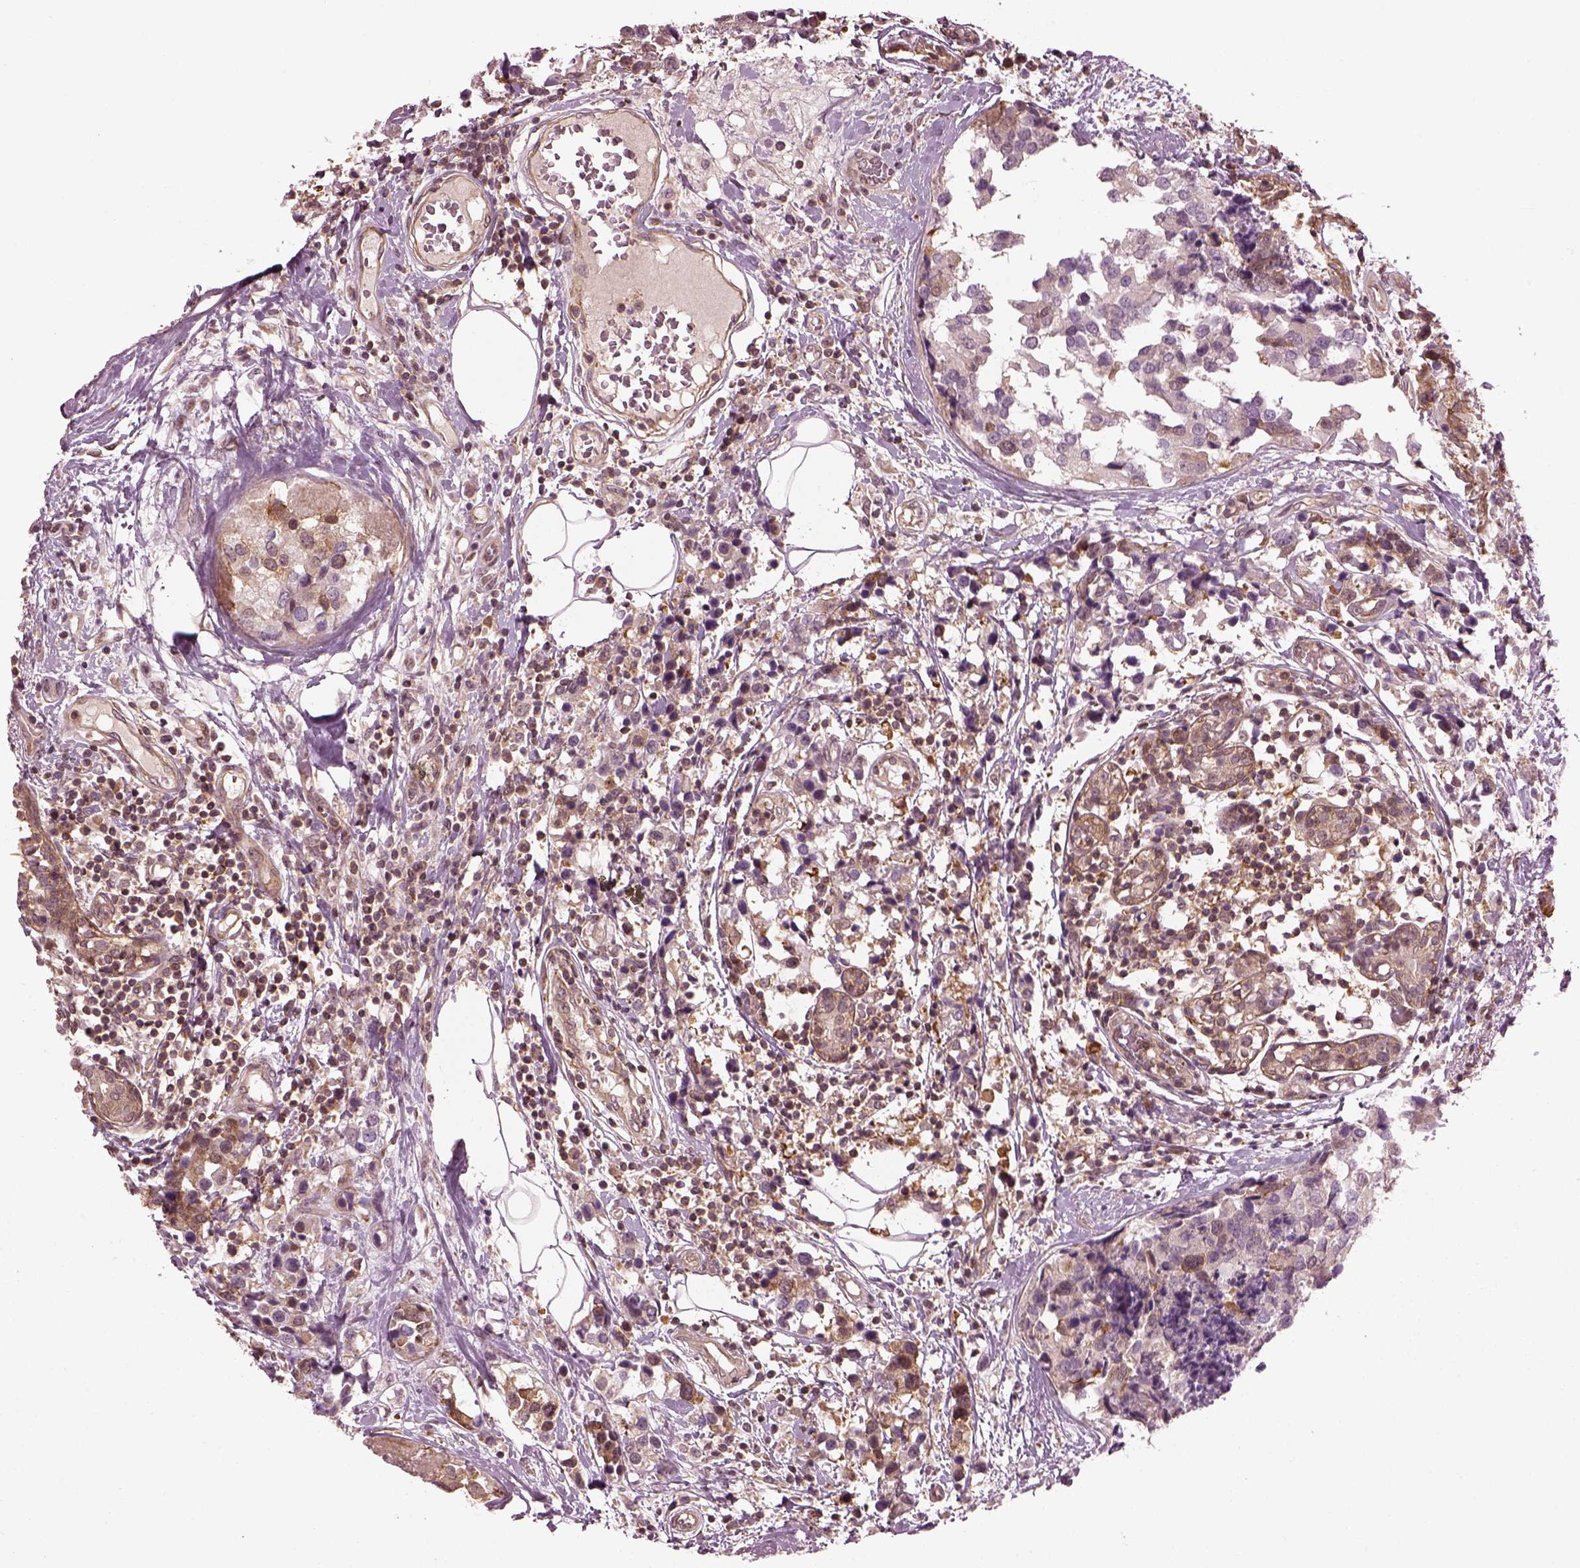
{"staining": {"intensity": "weak", "quantity": "25%-75%", "location": "cytoplasmic/membranous"}, "tissue": "breast cancer", "cell_type": "Tumor cells", "image_type": "cancer", "snomed": [{"axis": "morphology", "description": "Lobular carcinoma"}, {"axis": "topography", "description": "Breast"}], "caption": "Human lobular carcinoma (breast) stained with a protein marker demonstrates weak staining in tumor cells.", "gene": "LSM14A", "patient": {"sex": "female", "age": 59}}